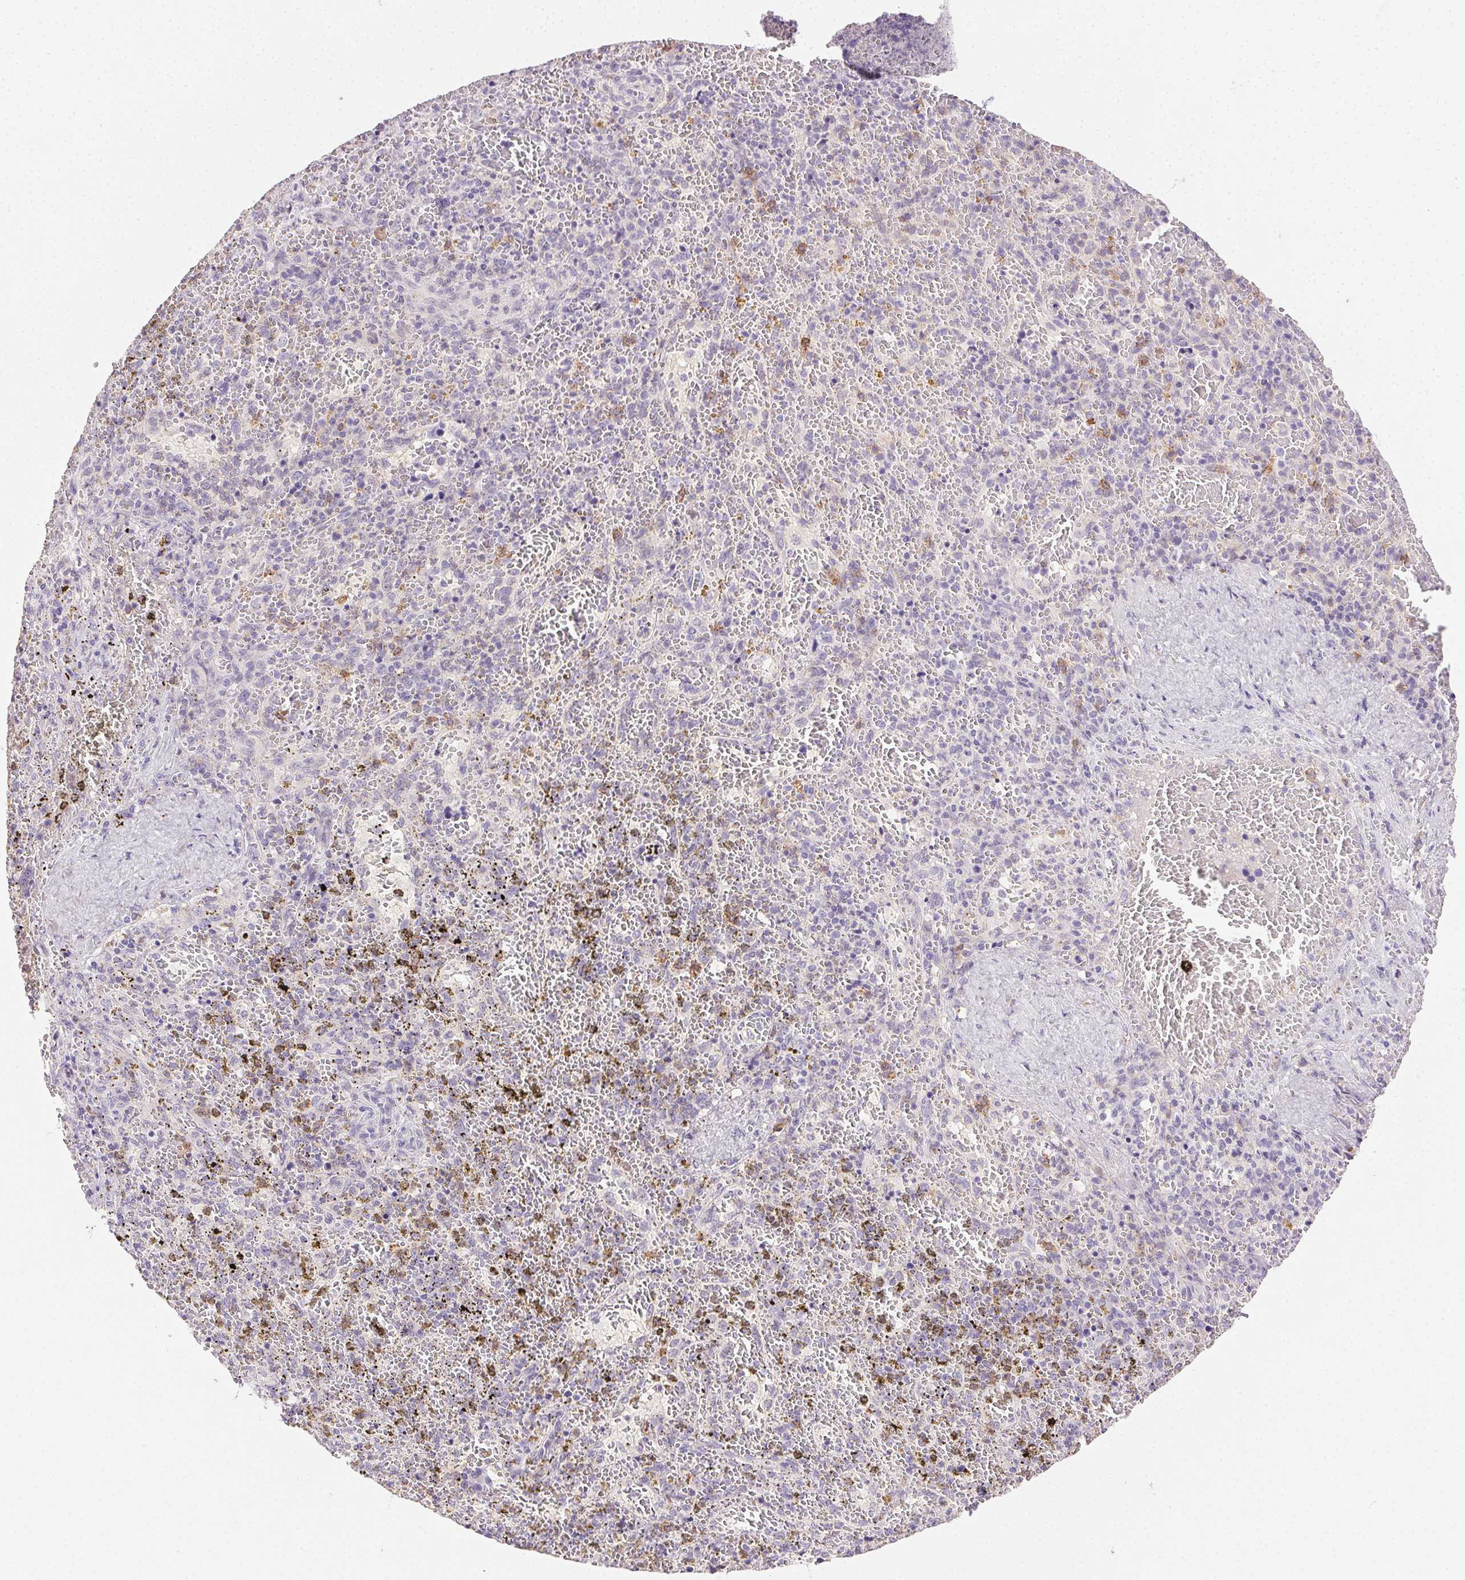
{"staining": {"intensity": "negative", "quantity": "none", "location": "none"}, "tissue": "spleen", "cell_type": "Cells in red pulp", "image_type": "normal", "snomed": [{"axis": "morphology", "description": "Normal tissue, NOS"}, {"axis": "topography", "description": "Spleen"}], "caption": "Protein analysis of normal spleen displays no significant expression in cells in red pulp. (Stains: DAB immunohistochemistry (IHC) with hematoxylin counter stain, Microscopy: brightfield microscopy at high magnification).", "gene": "AKAP5", "patient": {"sex": "female", "age": 50}}